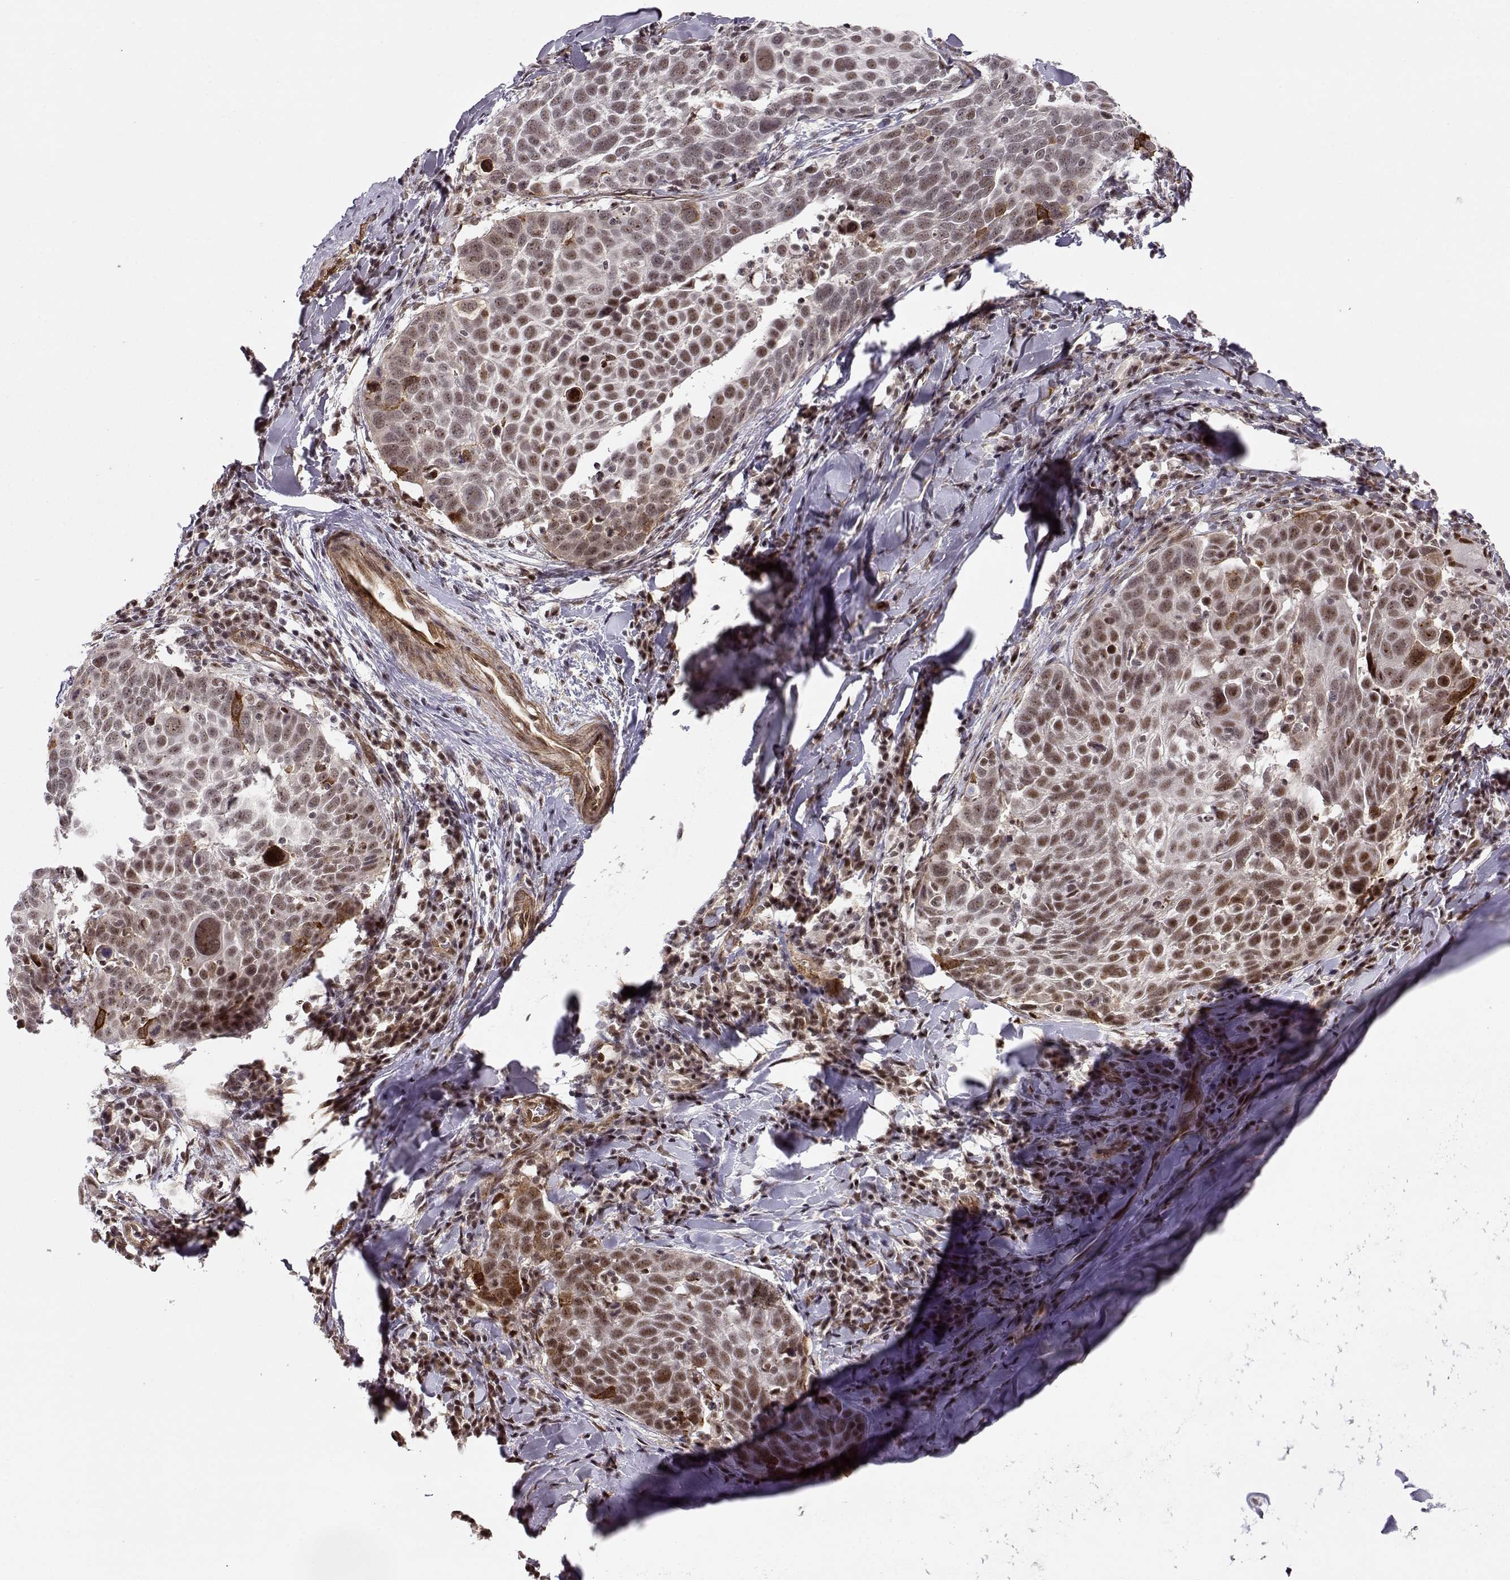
{"staining": {"intensity": "moderate", "quantity": "25%-75%", "location": "nuclear"}, "tissue": "lung cancer", "cell_type": "Tumor cells", "image_type": "cancer", "snomed": [{"axis": "morphology", "description": "Squamous cell carcinoma, NOS"}, {"axis": "topography", "description": "Lung"}], "caption": "Brown immunohistochemical staining in lung squamous cell carcinoma shows moderate nuclear positivity in approximately 25%-75% of tumor cells.", "gene": "CIR1", "patient": {"sex": "male", "age": 57}}